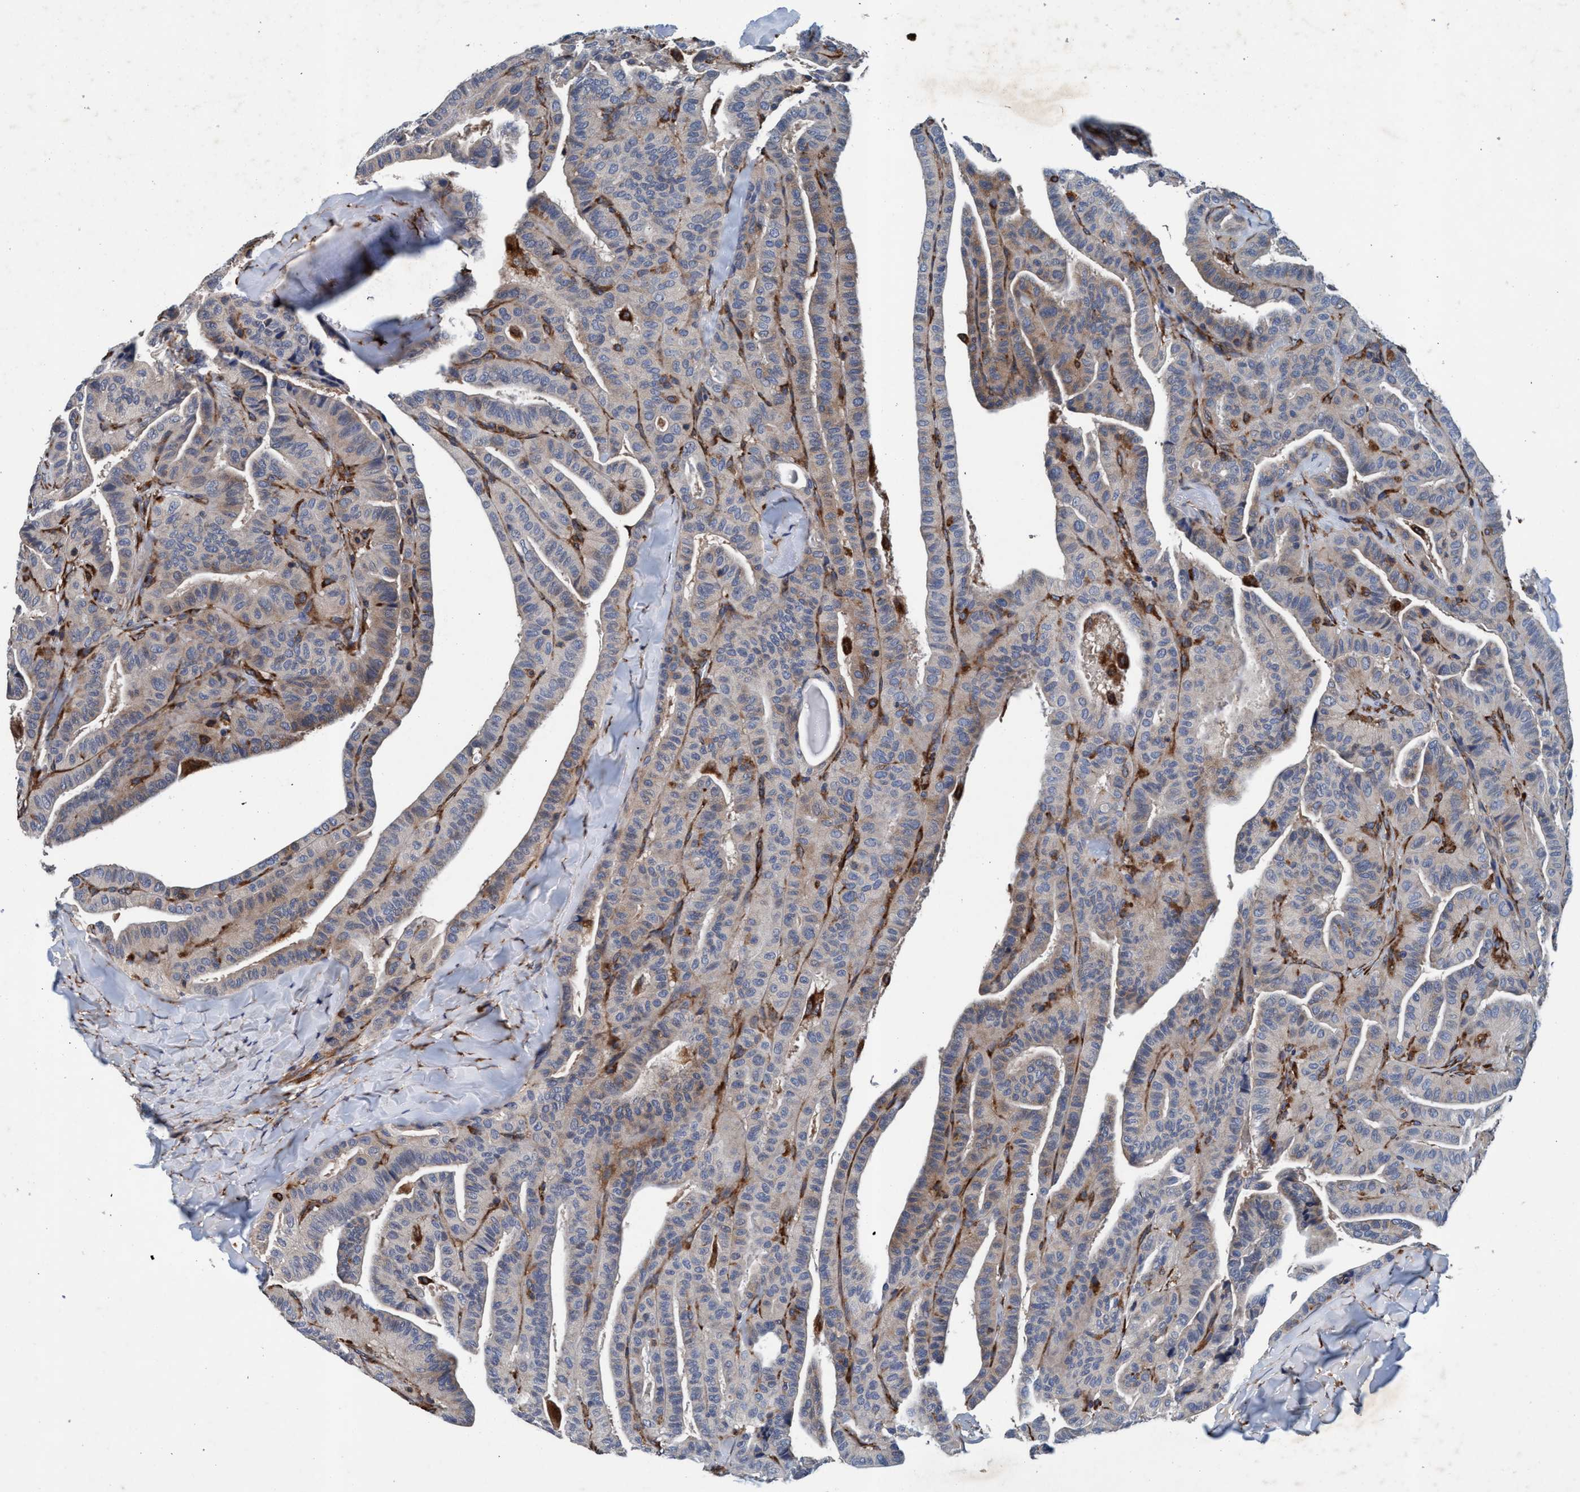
{"staining": {"intensity": "weak", "quantity": "25%-75%", "location": "cytoplasmic/membranous"}, "tissue": "thyroid cancer", "cell_type": "Tumor cells", "image_type": "cancer", "snomed": [{"axis": "morphology", "description": "Papillary adenocarcinoma, NOS"}, {"axis": "topography", "description": "Thyroid gland"}], "caption": "Protein expression analysis of thyroid papillary adenocarcinoma exhibits weak cytoplasmic/membranous staining in about 25%-75% of tumor cells.", "gene": "ENDOG", "patient": {"sex": "male", "age": 77}}